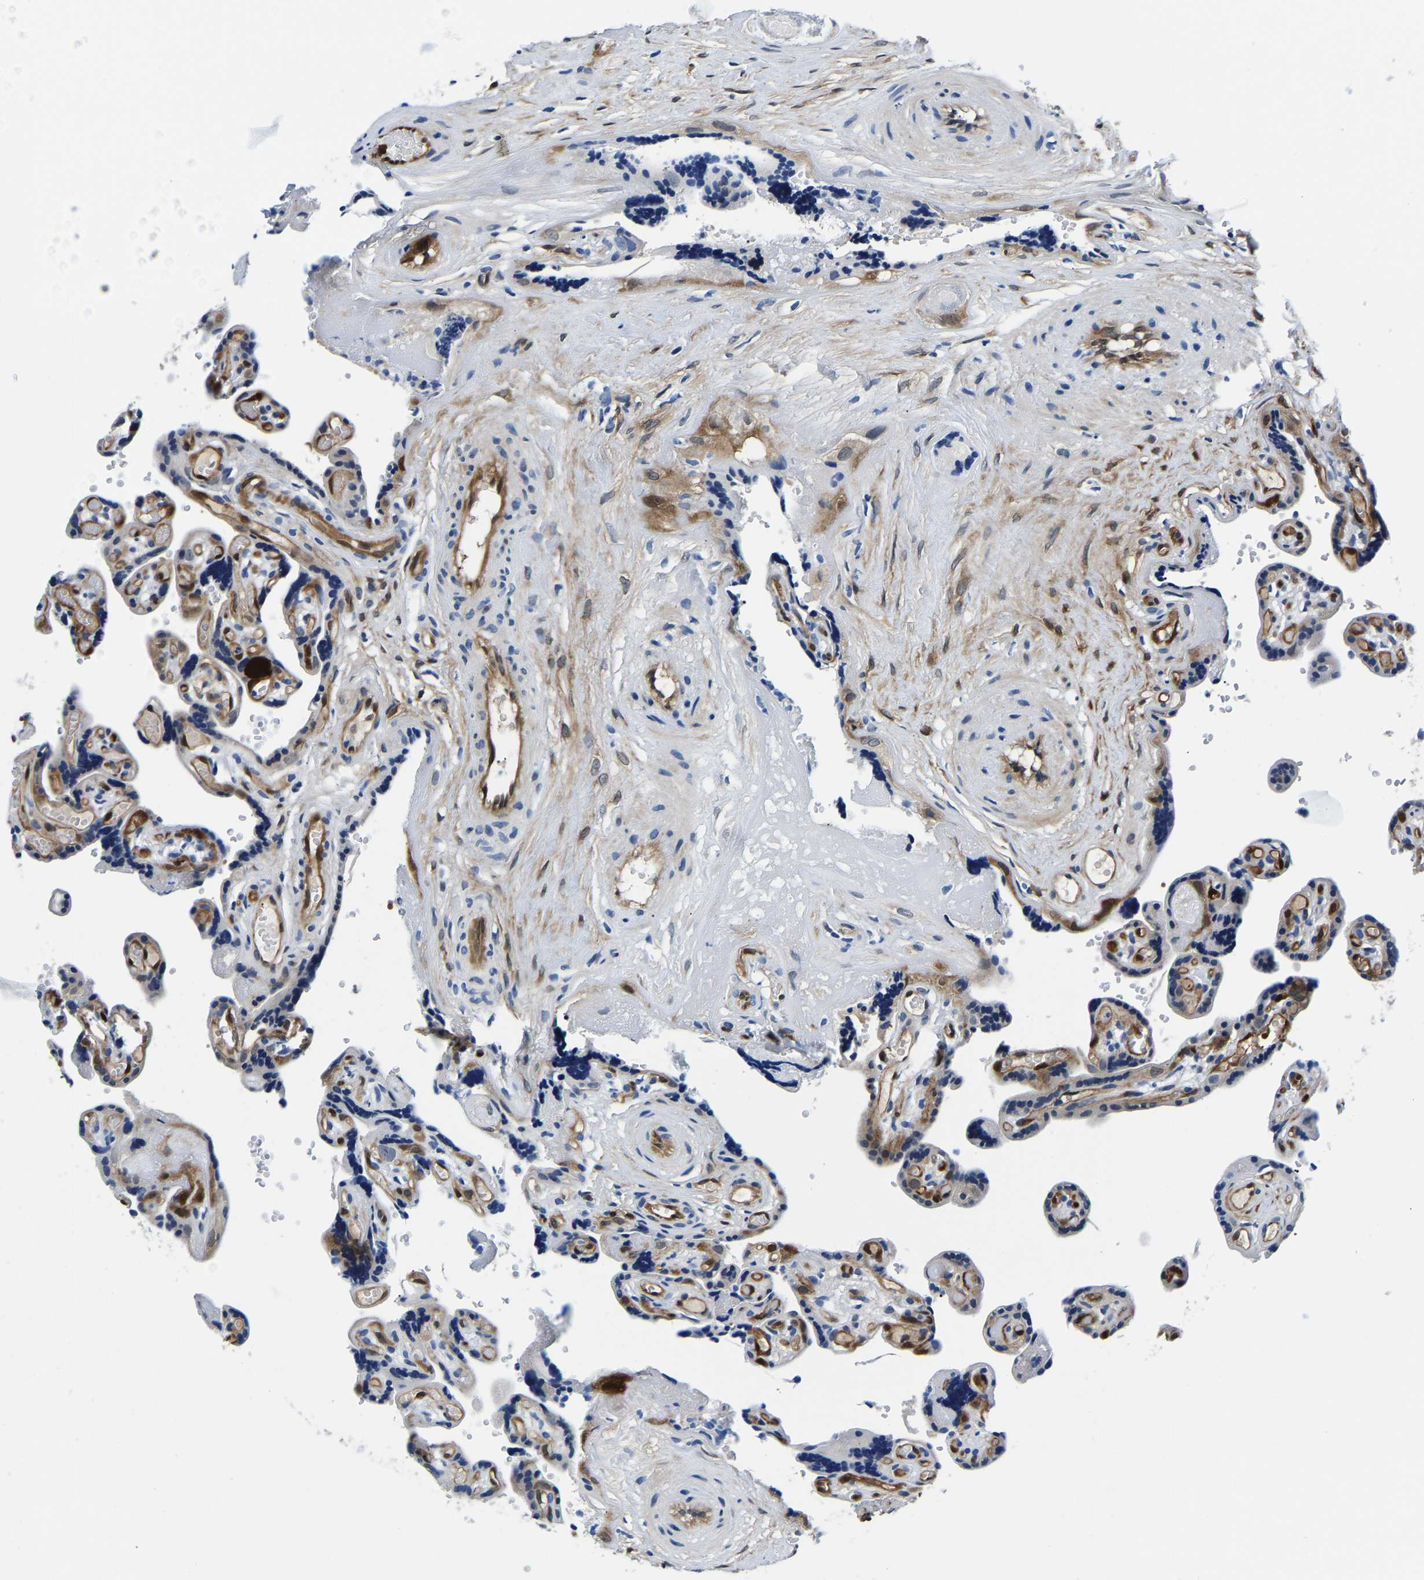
{"staining": {"intensity": "strong", "quantity": ">75%", "location": "cytoplasmic/membranous,nuclear"}, "tissue": "placenta", "cell_type": "Decidual cells", "image_type": "normal", "snomed": [{"axis": "morphology", "description": "Normal tissue, NOS"}, {"axis": "topography", "description": "Placenta"}], "caption": "Immunohistochemical staining of benign placenta reveals >75% levels of strong cytoplasmic/membranous,nuclear protein staining in about >75% of decidual cells.", "gene": "S100A13", "patient": {"sex": "female", "age": 30}}